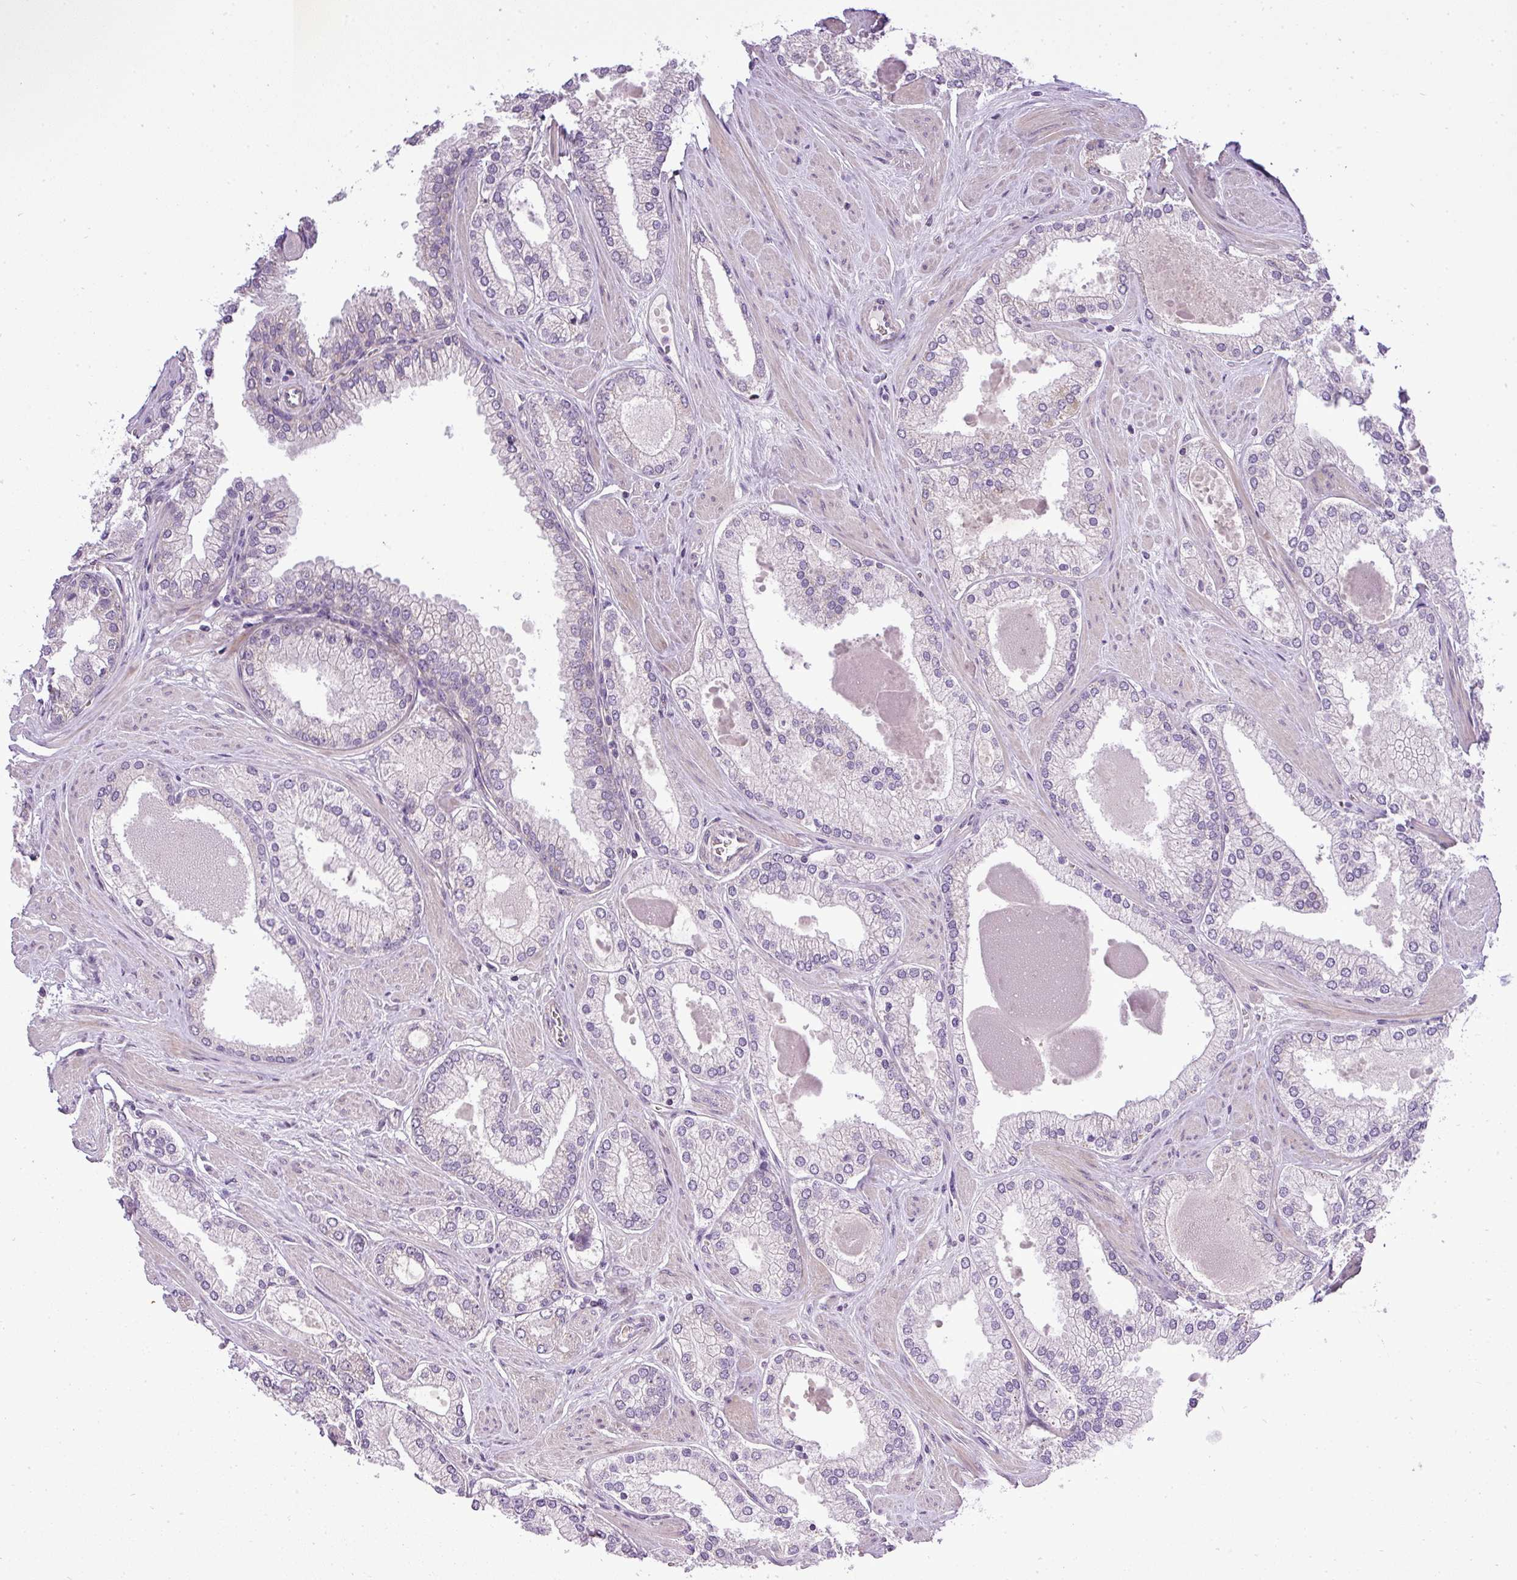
{"staining": {"intensity": "negative", "quantity": "none", "location": "none"}, "tissue": "prostate cancer", "cell_type": "Tumor cells", "image_type": "cancer", "snomed": [{"axis": "morphology", "description": "Adenocarcinoma, Low grade"}, {"axis": "topography", "description": "Prostate"}], "caption": "Prostate cancer was stained to show a protein in brown. There is no significant expression in tumor cells.", "gene": "ZDHHC1", "patient": {"sex": "male", "age": 42}}